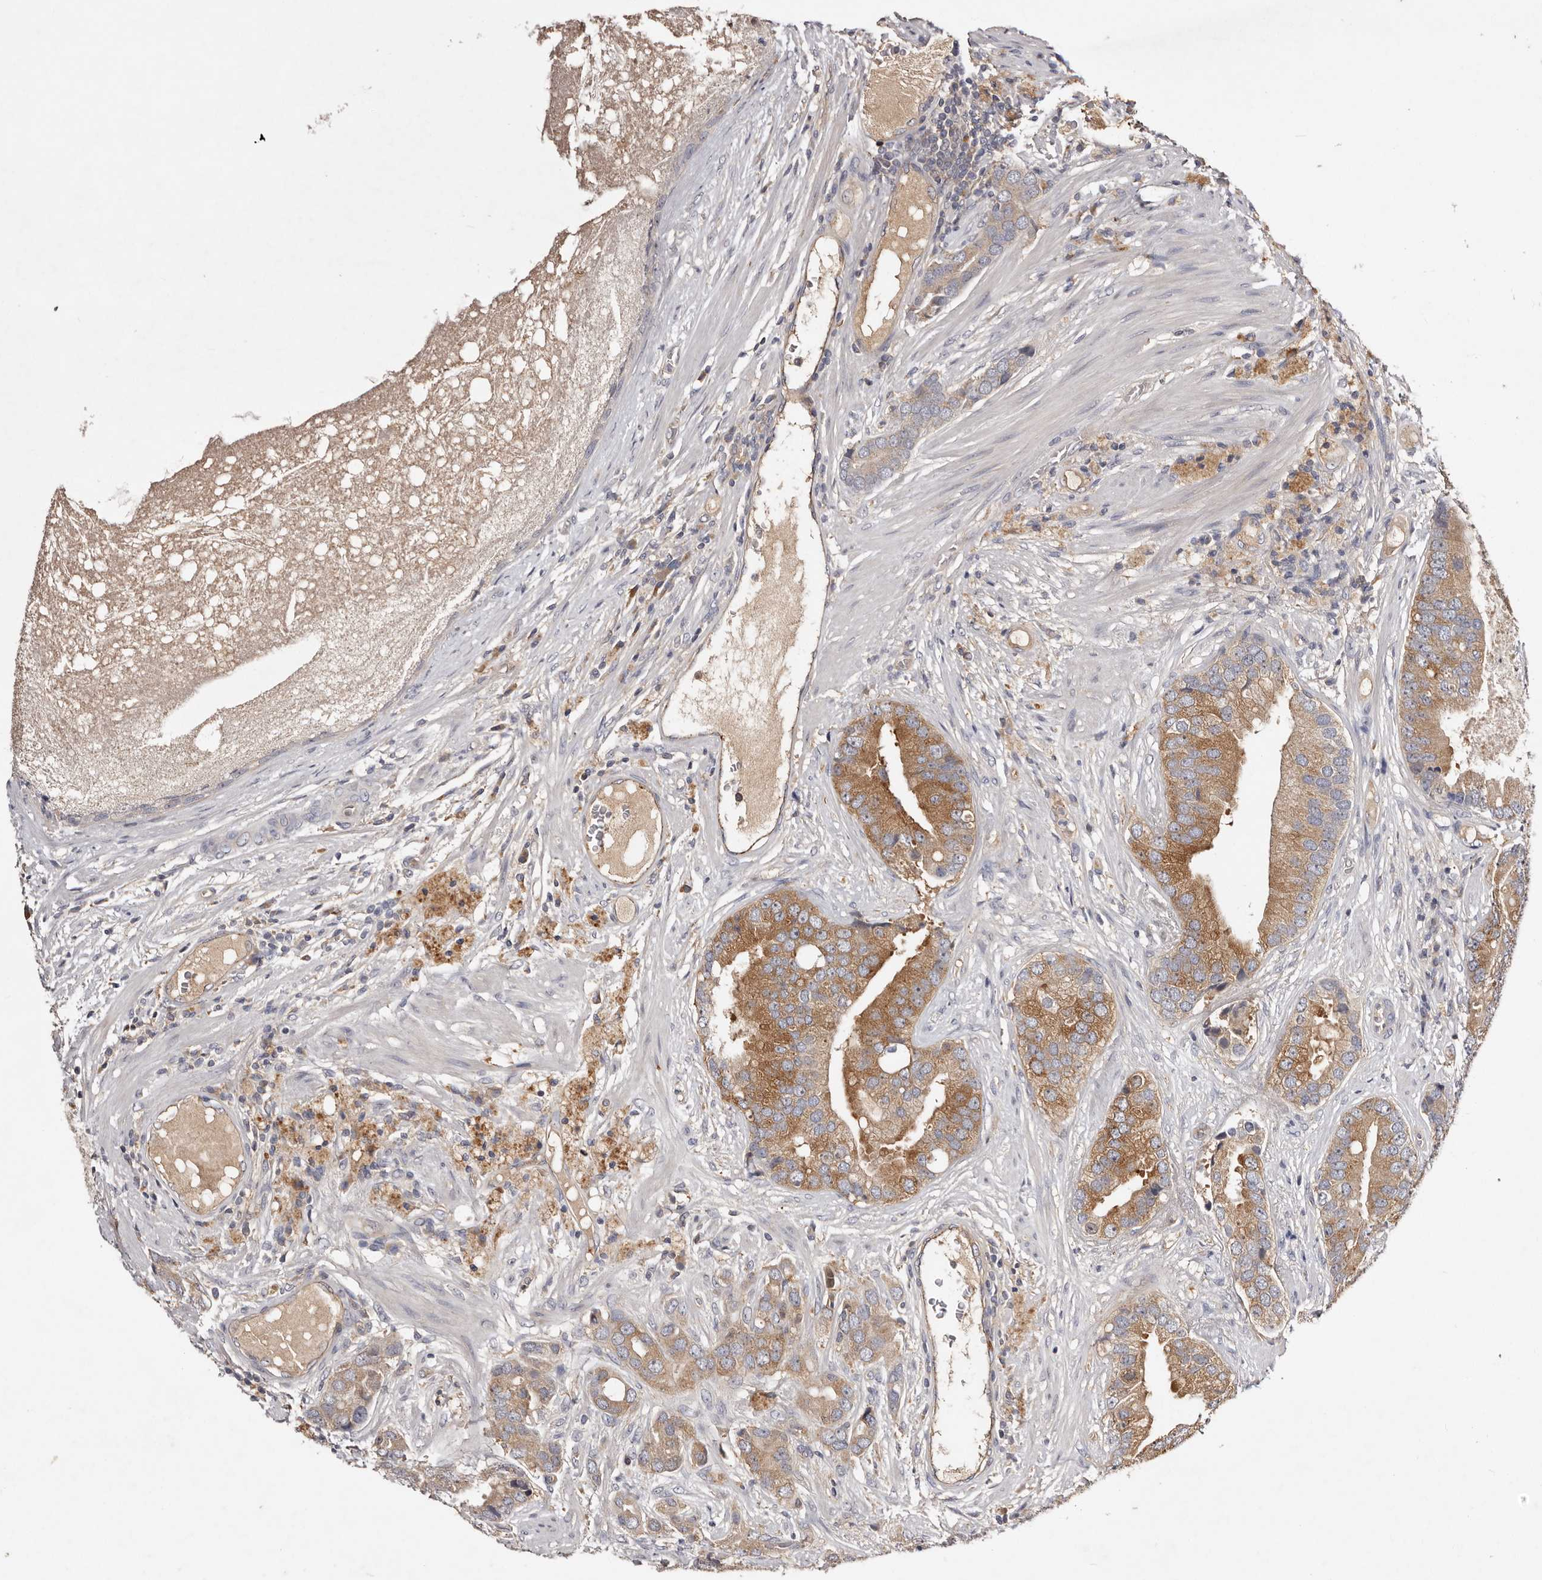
{"staining": {"intensity": "moderate", "quantity": ">75%", "location": "cytoplasmic/membranous"}, "tissue": "prostate cancer", "cell_type": "Tumor cells", "image_type": "cancer", "snomed": [{"axis": "morphology", "description": "Adenocarcinoma, High grade"}, {"axis": "topography", "description": "Prostate"}], "caption": "The image exhibits immunohistochemical staining of prostate adenocarcinoma (high-grade). There is moderate cytoplasmic/membranous positivity is present in approximately >75% of tumor cells.", "gene": "LTV1", "patient": {"sex": "male", "age": 70}}